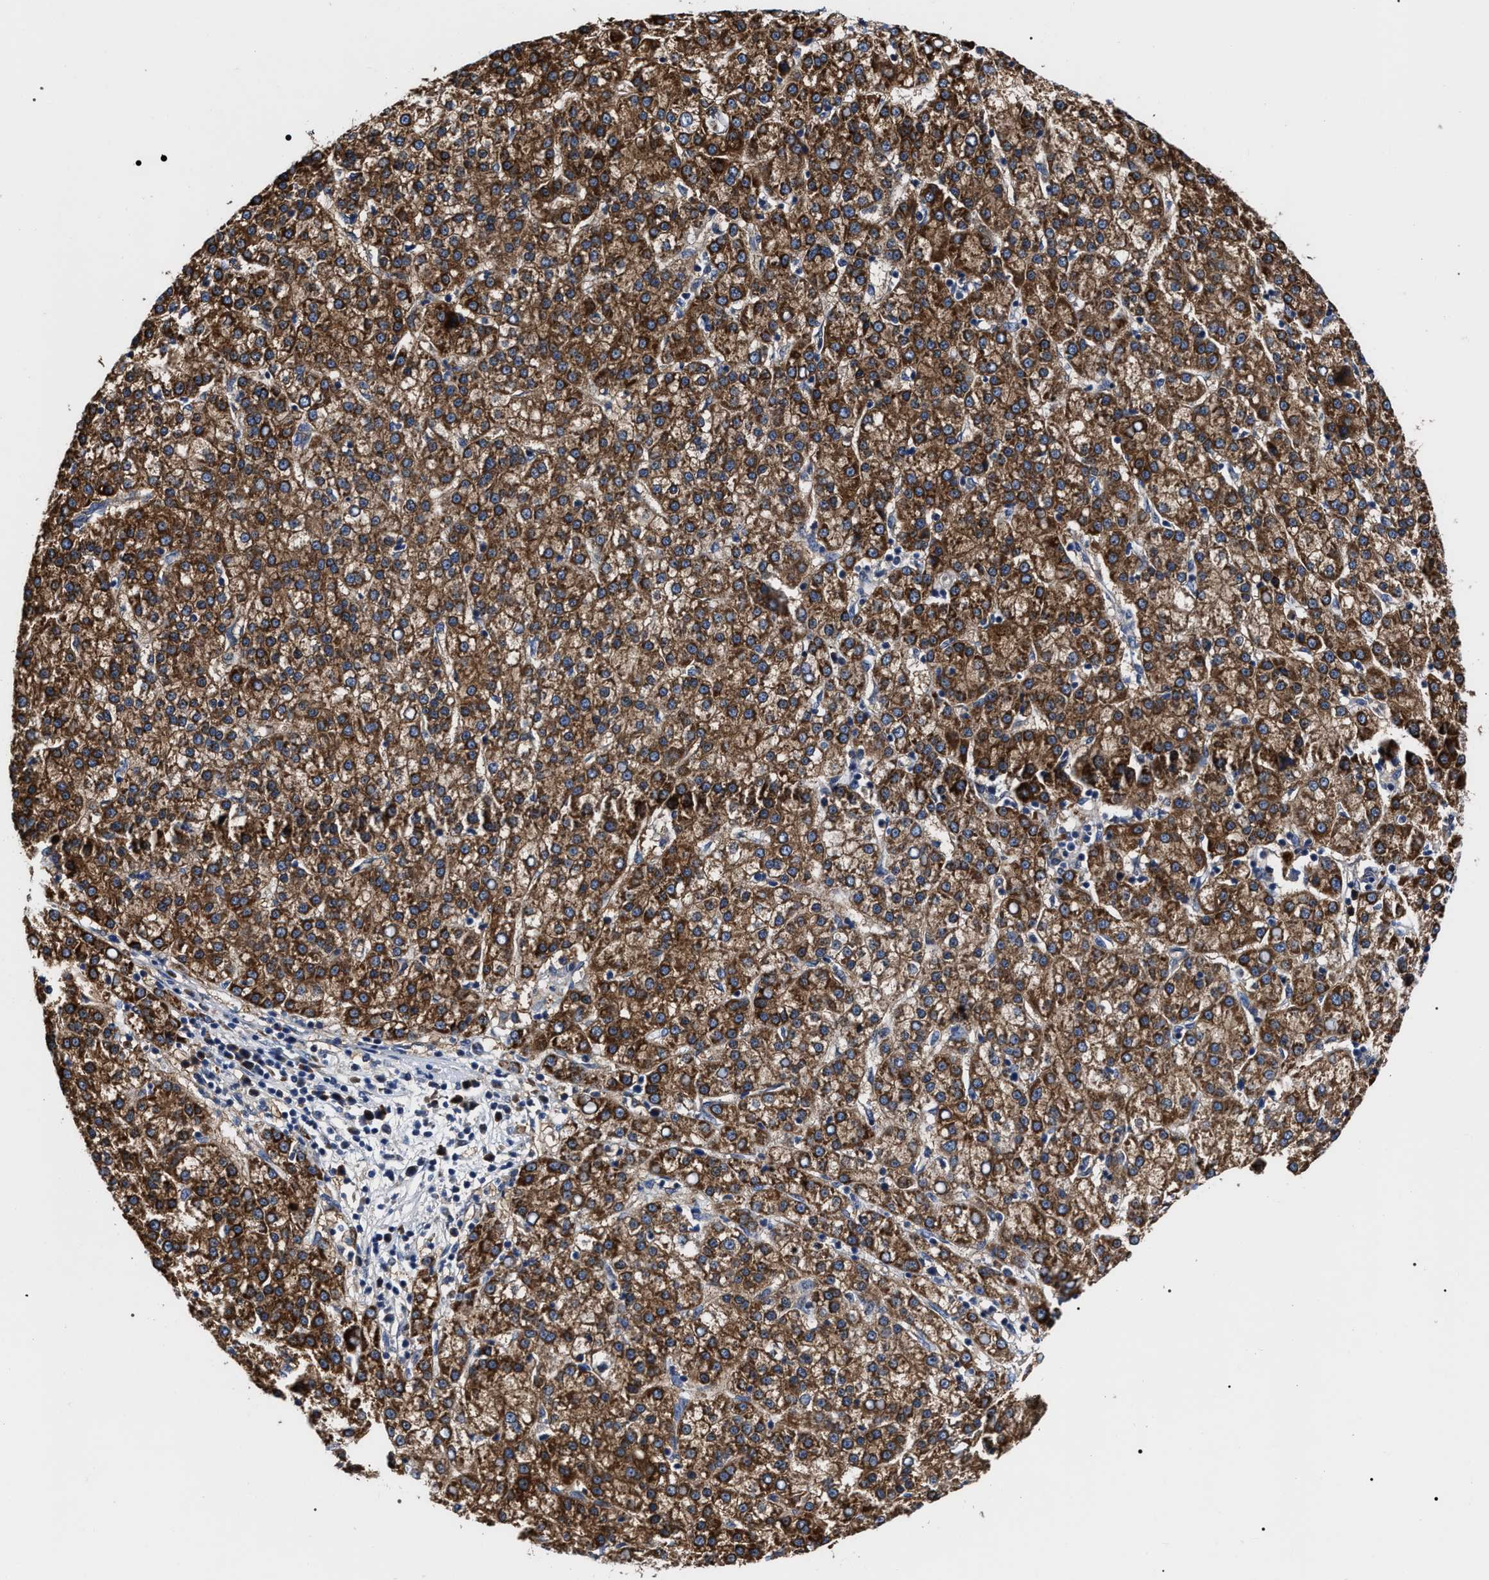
{"staining": {"intensity": "strong", "quantity": ">75%", "location": "cytoplasmic/membranous"}, "tissue": "liver cancer", "cell_type": "Tumor cells", "image_type": "cancer", "snomed": [{"axis": "morphology", "description": "Carcinoma, Hepatocellular, NOS"}, {"axis": "topography", "description": "Liver"}], "caption": "Human liver hepatocellular carcinoma stained with a brown dye displays strong cytoplasmic/membranous positive staining in about >75% of tumor cells.", "gene": "MACC1", "patient": {"sex": "female", "age": 58}}